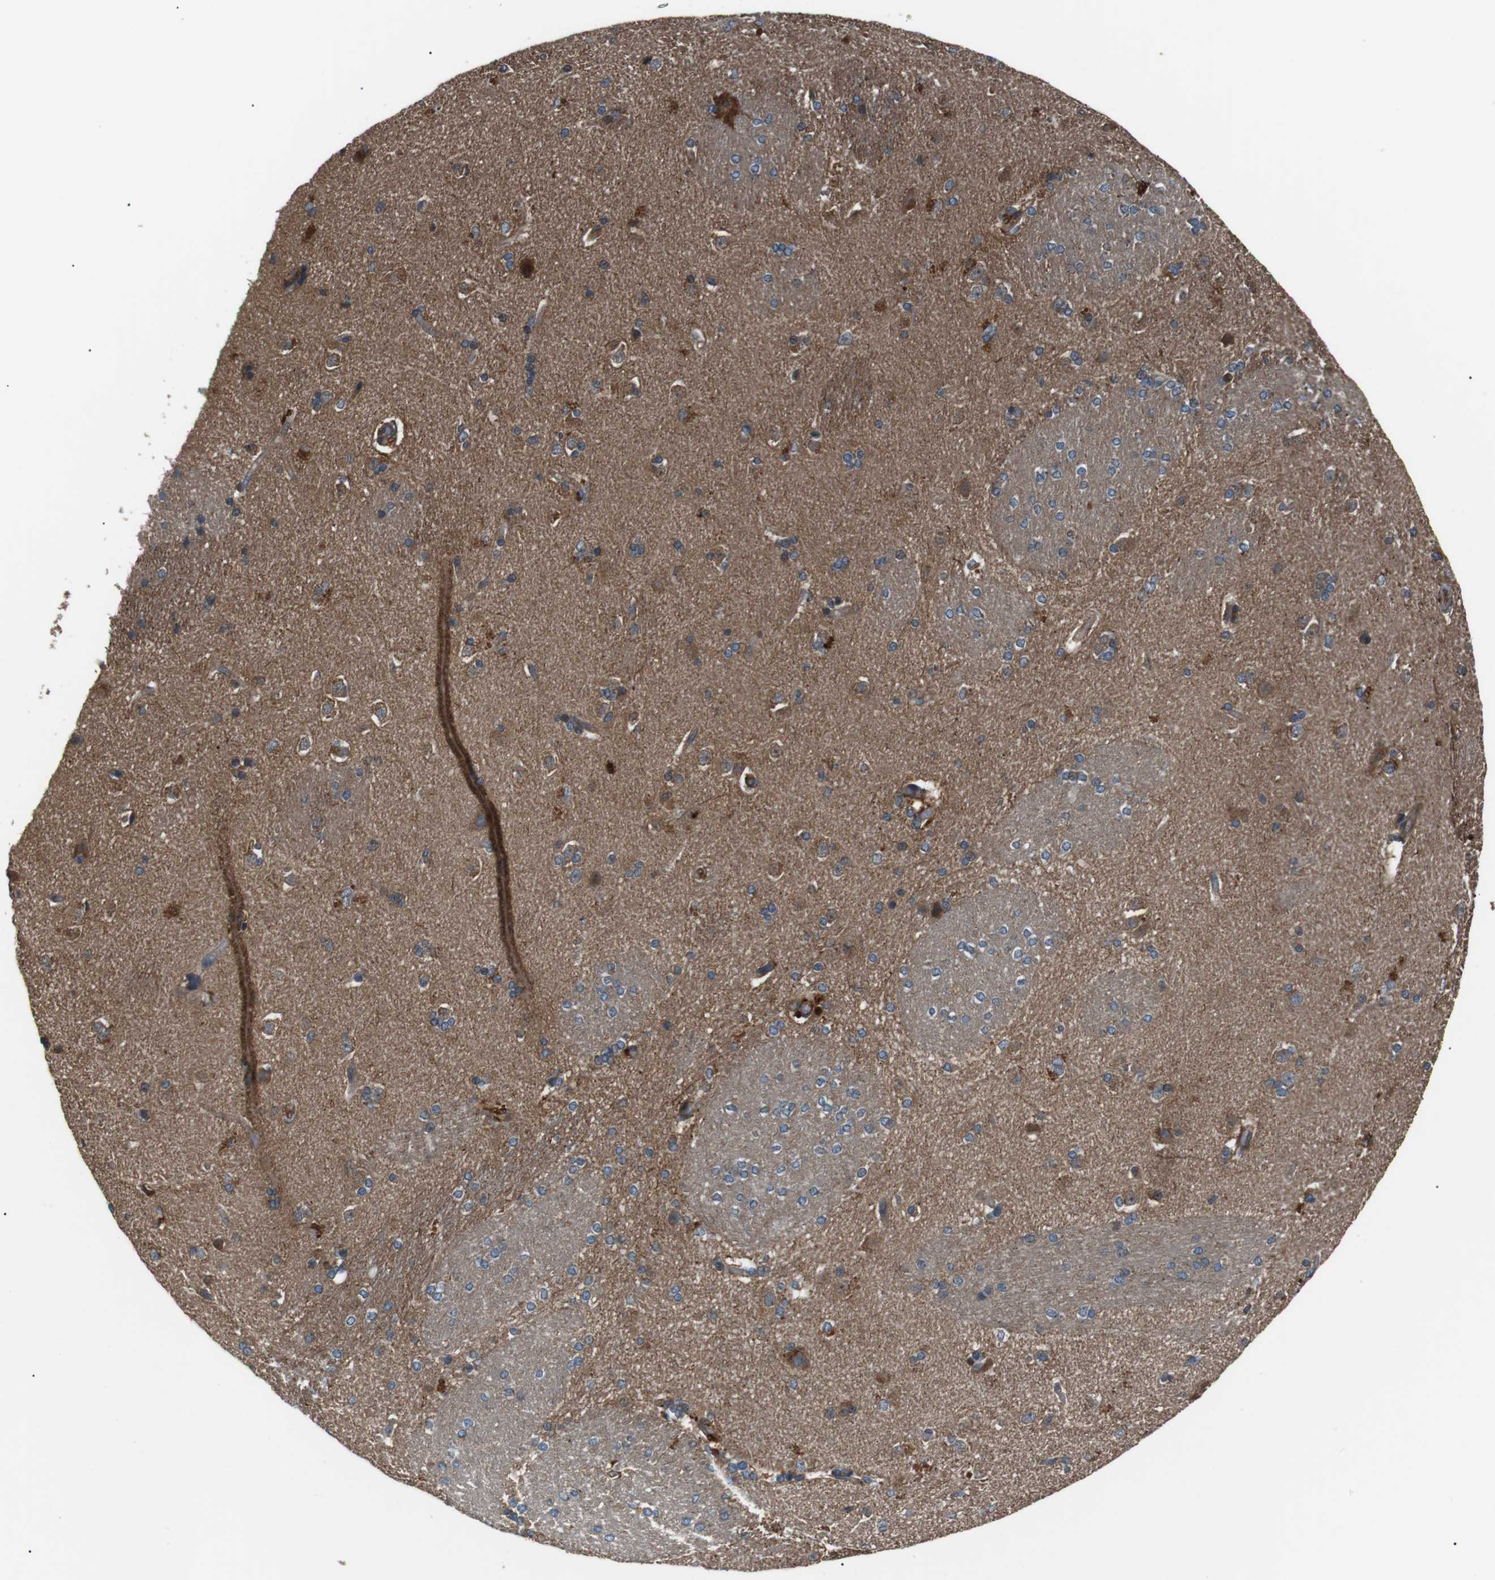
{"staining": {"intensity": "moderate", "quantity": "25%-75%", "location": "cytoplasmic/membranous"}, "tissue": "caudate", "cell_type": "Glial cells", "image_type": "normal", "snomed": [{"axis": "morphology", "description": "Normal tissue, NOS"}, {"axis": "topography", "description": "Lateral ventricle wall"}], "caption": "Human caudate stained with a brown dye demonstrates moderate cytoplasmic/membranous positive expression in approximately 25%-75% of glial cells.", "gene": "GPR161", "patient": {"sex": "female", "age": 19}}